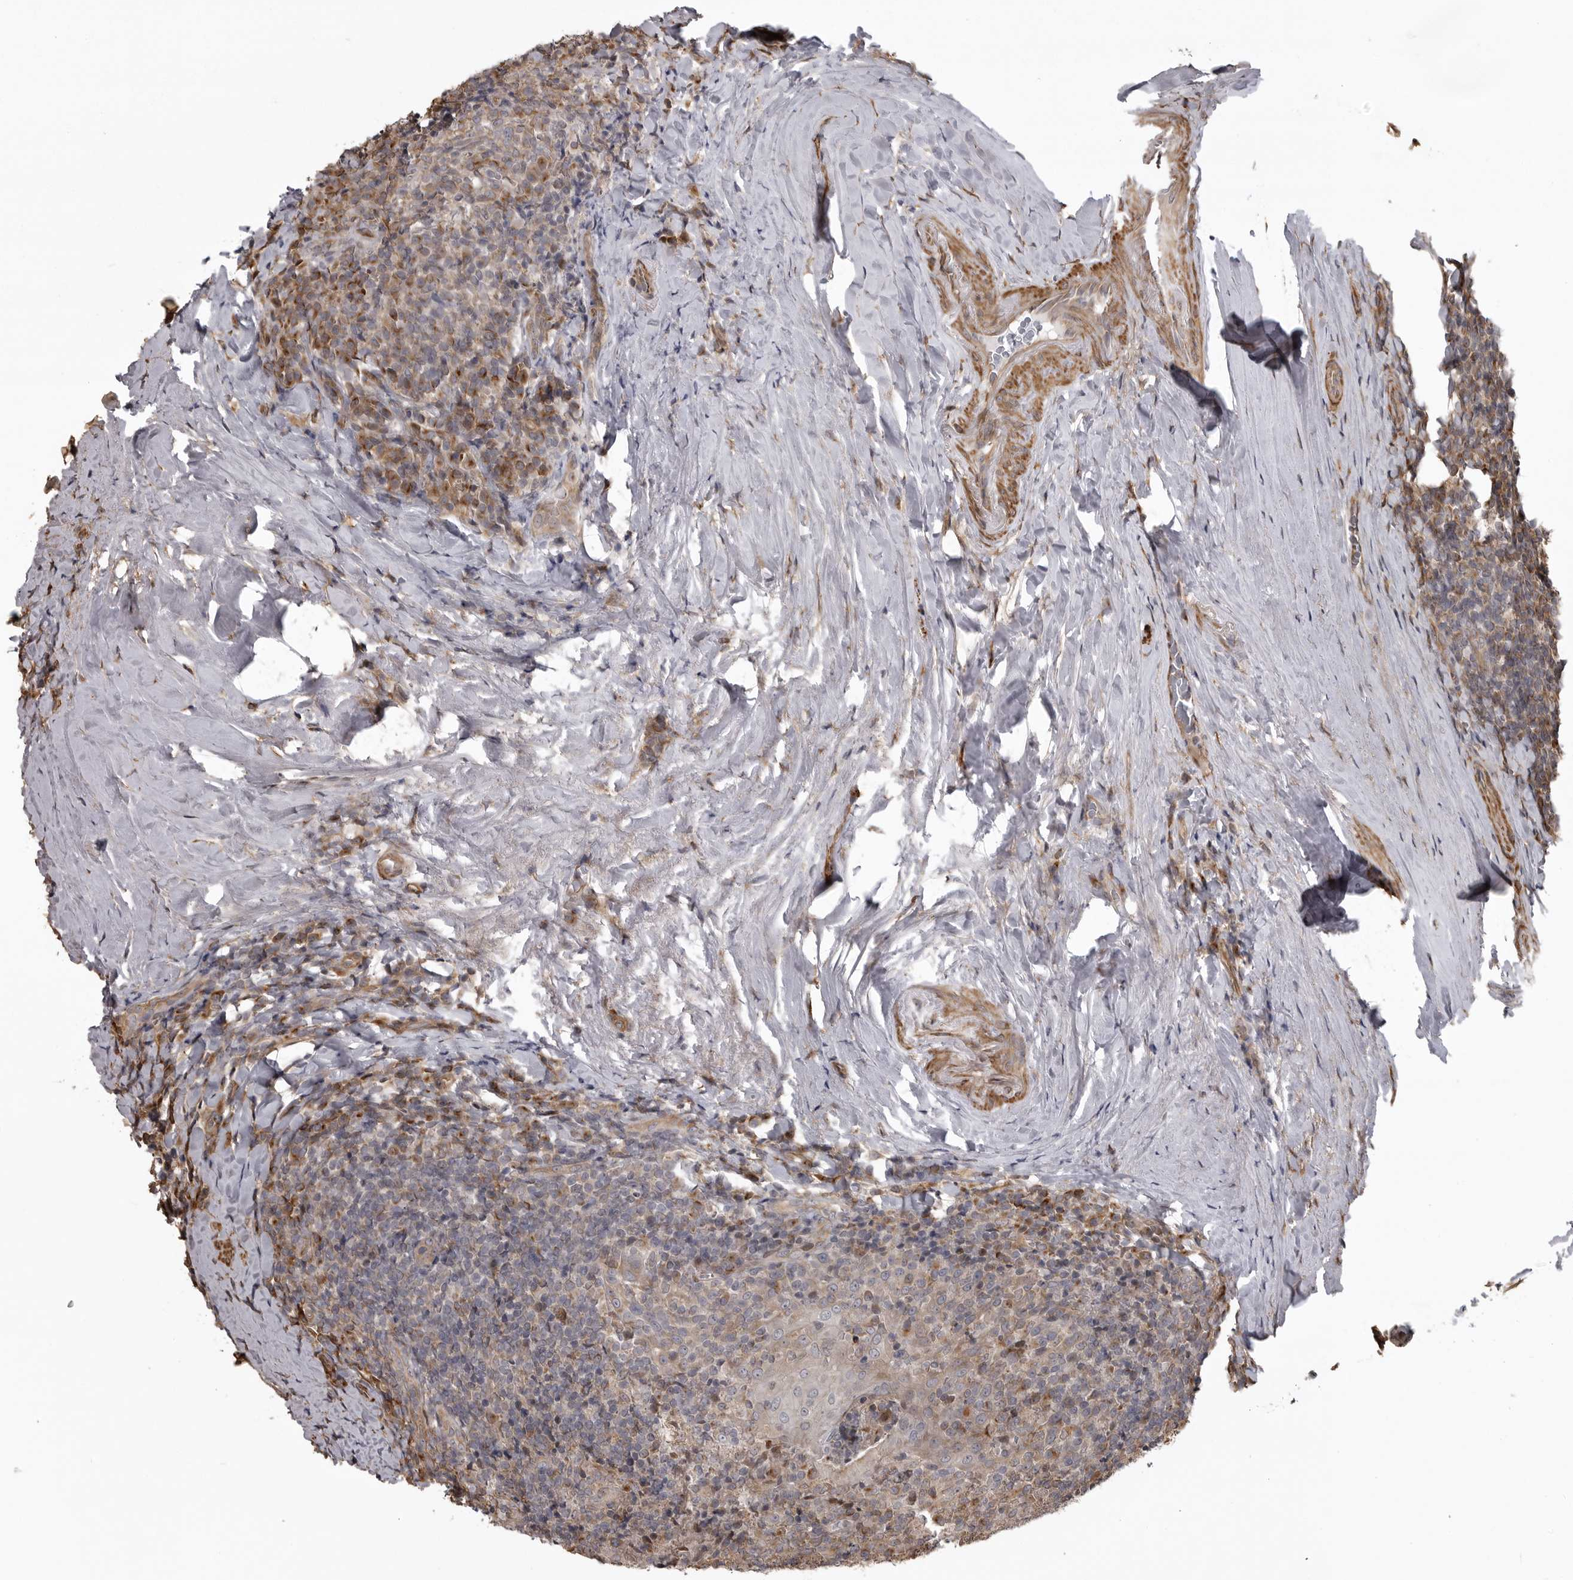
{"staining": {"intensity": "moderate", "quantity": ">75%", "location": "cytoplasmic/membranous"}, "tissue": "tonsil", "cell_type": "Germinal center cells", "image_type": "normal", "snomed": [{"axis": "morphology", "description": "Normal tissue, NOS"}, {"axis": "topography", "description": "Tonsil"}], "caption": "Protein positivity by immunohistochemistry demonstrates moderate cytoplasmic/membranous expression in about >75% of germinal center cells in unremarkable tonsil.", "gene": "ZNRF1", "patient": {"sex": "male", "age": 37}}